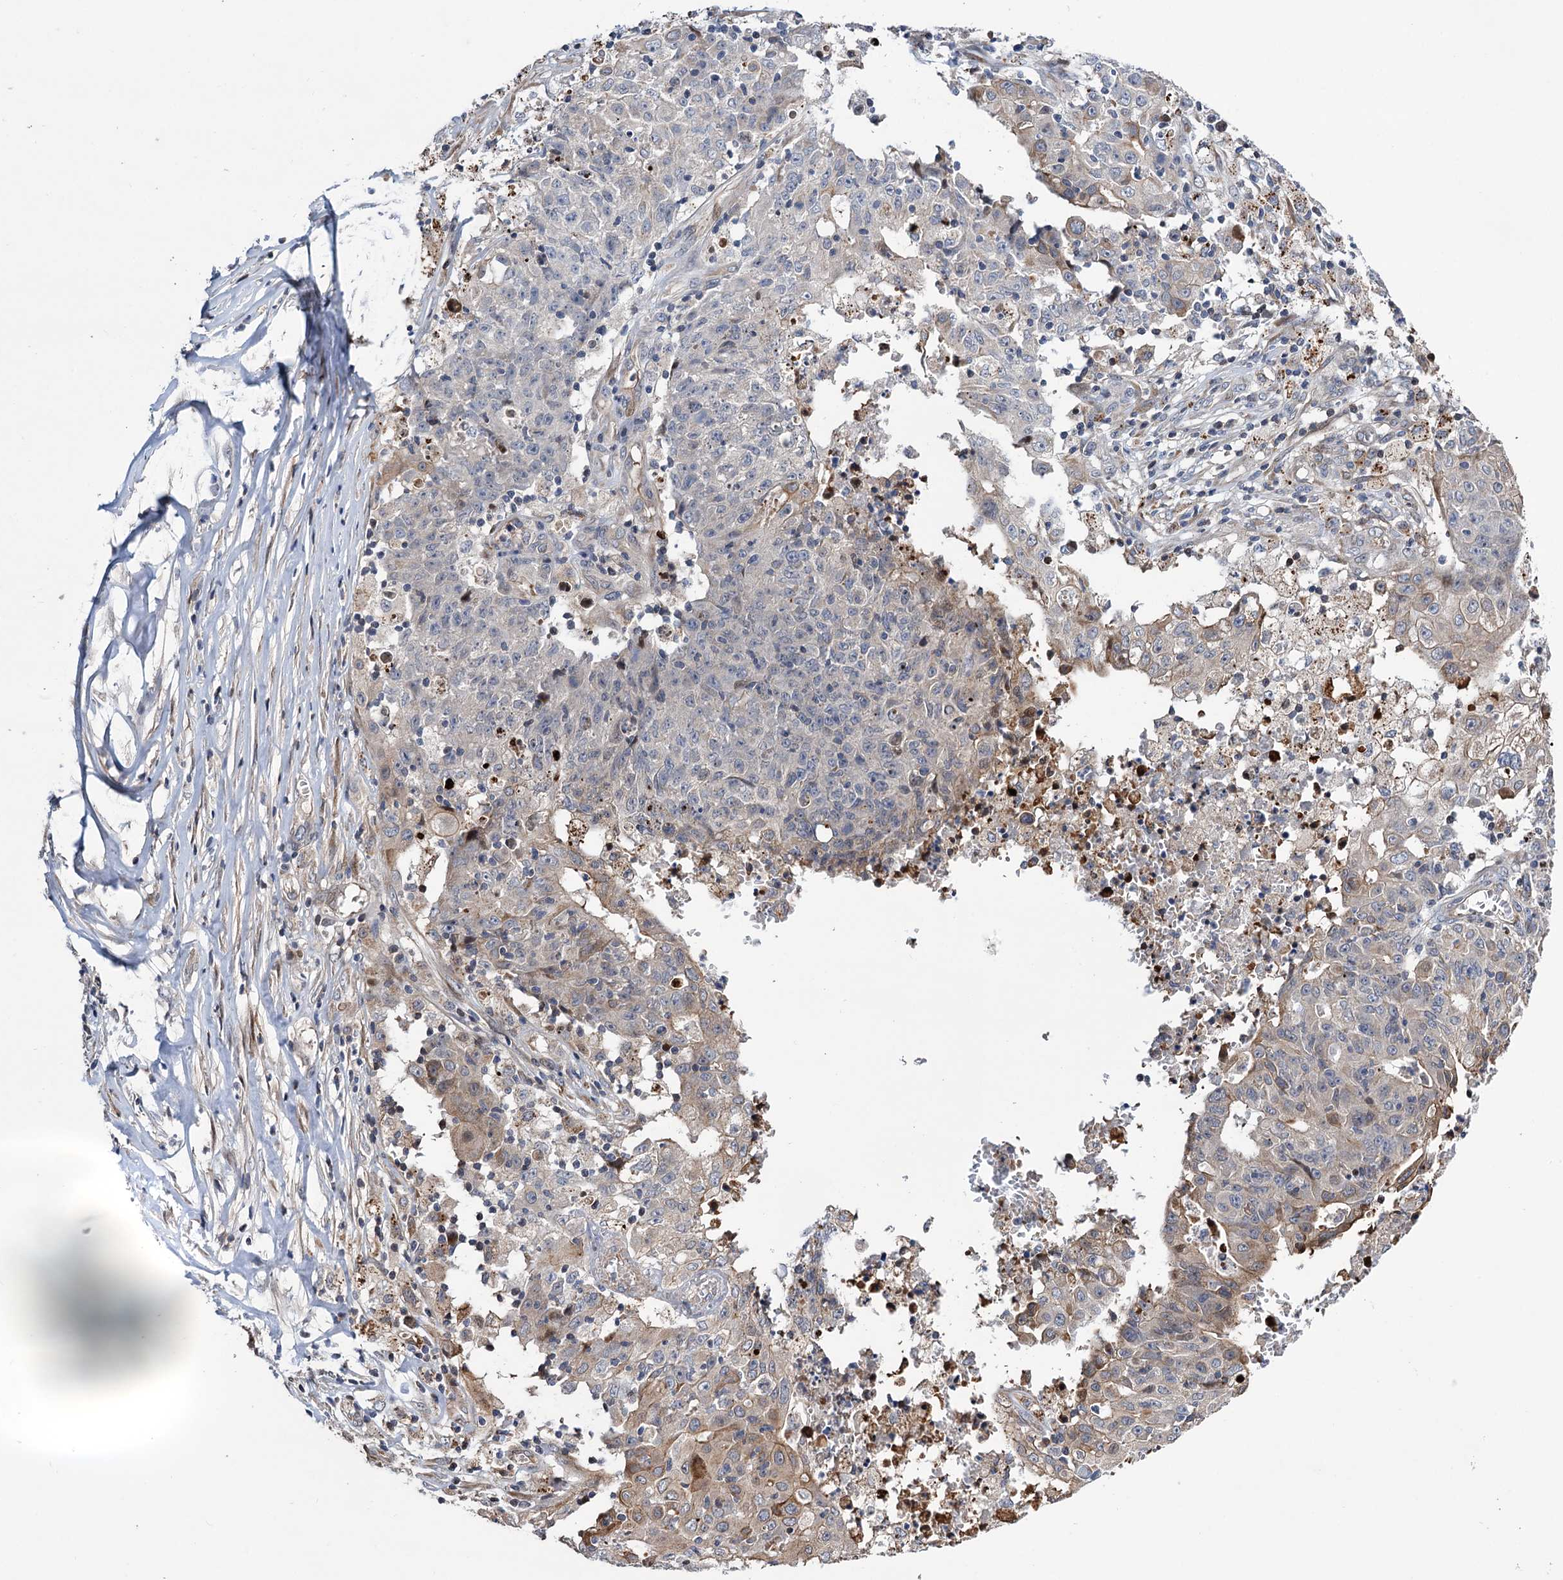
{"staining": {"intensity": "weak", "quantity": "<25%", "location": "cytoplasmic/membranous"}, "tissue": "ovarian cancer", "cell_type": "Tumor cells", "image_type": "cancer", "snomed": [{"axis": "morphology", "description": "Carcinoma, endometroid"}, {"axis": "topography", "description": "Ovary"}], "caption": "The photomicrograph exhibits no significant staining in tumor cells of ovarian cancer. Brightfield microscopy of immunohistochemistry (IHC) stained with DAB (brown) and hematoxylin (blue), captured at high magnification.", "gene": "UBR1", "patient": {"sex": "female", "age": 42}}